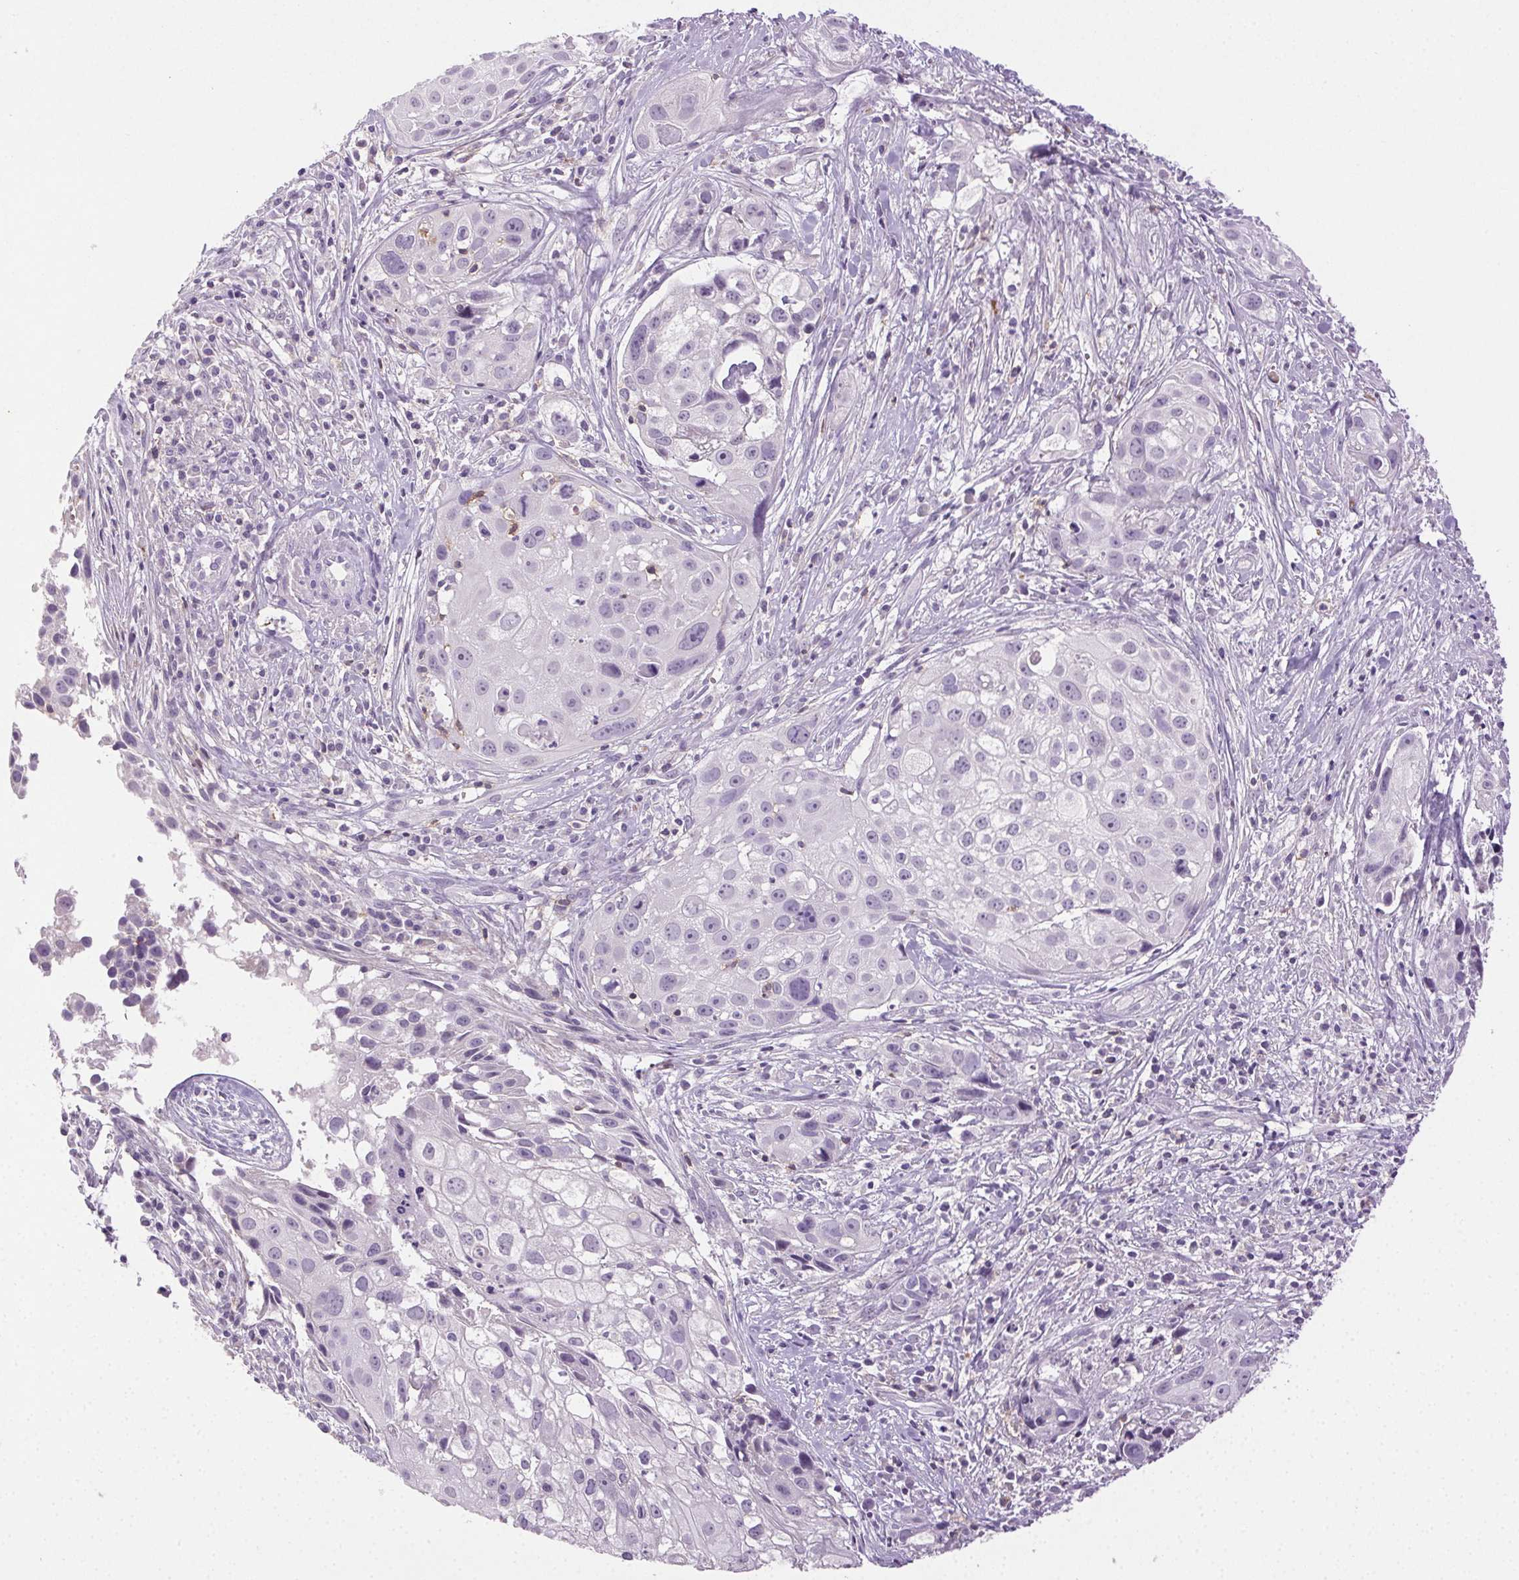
{"staining": {"intensity": "negative", "quantity": "none", "location": "none"}, "tissue": "cervical cancer", "cell_type": "Tumor cells", "image_type": "cancer", "snomed": [{"axis": "morphology", "description": "Squamous cell carcinoma, NOS"}, {"axis": "topography", "description": "Cervix"}], "caption": "This image is of cervical squamous cell carcinoma stained with immunohistochemistry (IHC) to label a protein in brown with the nuclei are counter-stained blue. There is no positivity in tumor cells.", "gene": "AKAP5", "patient": {"sex": "female", "age": 53}}